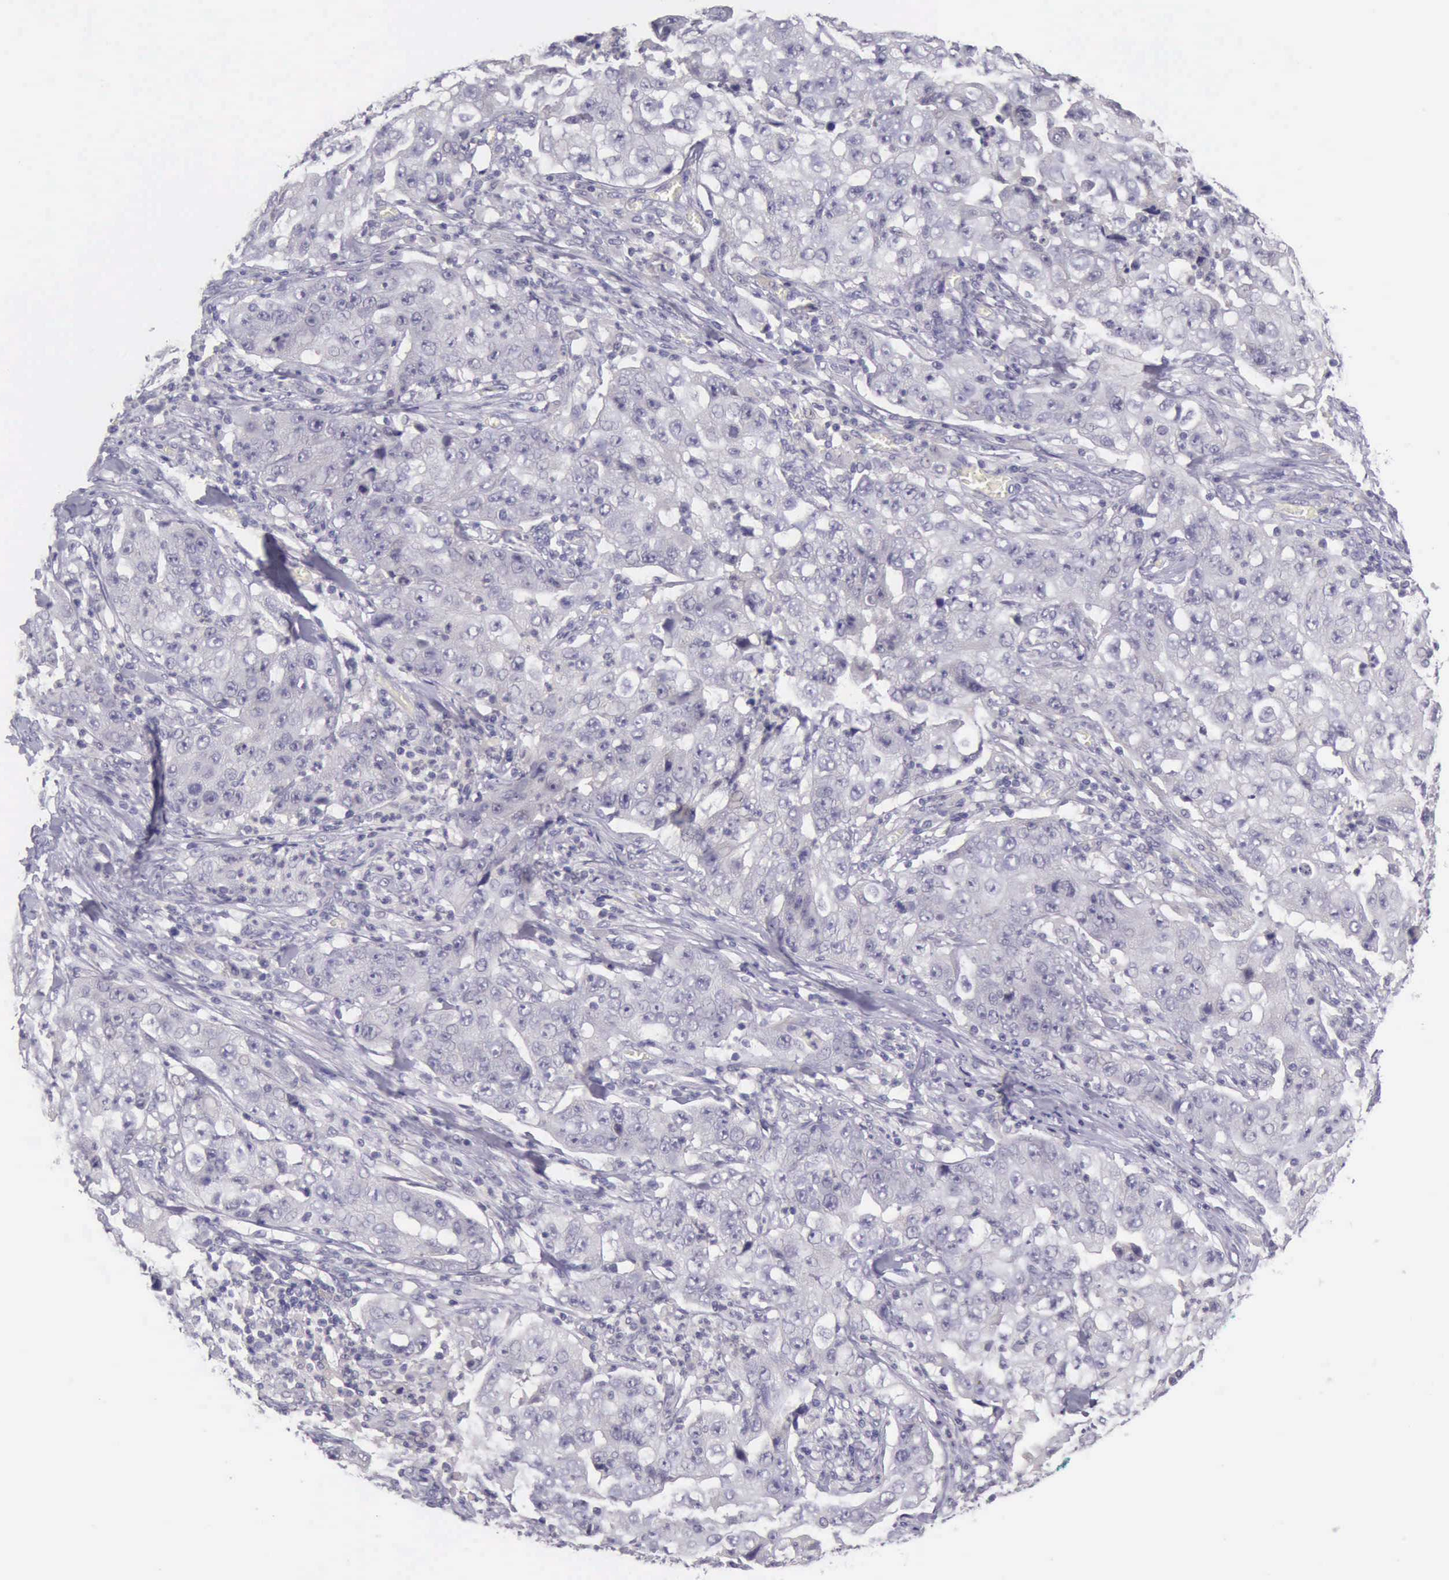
{"staining": {"intensity": "negative", "quantity": "none", "location": "none"}, "tissue": "lung cancer", "cell_type": "Tumor cells", "image_type": "cancer", "snomed": [{"axis": "morphology", "description": "Squamous cell carcinoma, NOS"}, {"axis": "topography", "description": "Lung"}], "caption": "Human lung squamous cell carcinoma stained for a protein using immunohistochemistry (IHC) displays no expression in tumor cells.", "gene": "ARNT2", "patient": {"sex": "male", "age": 64}}